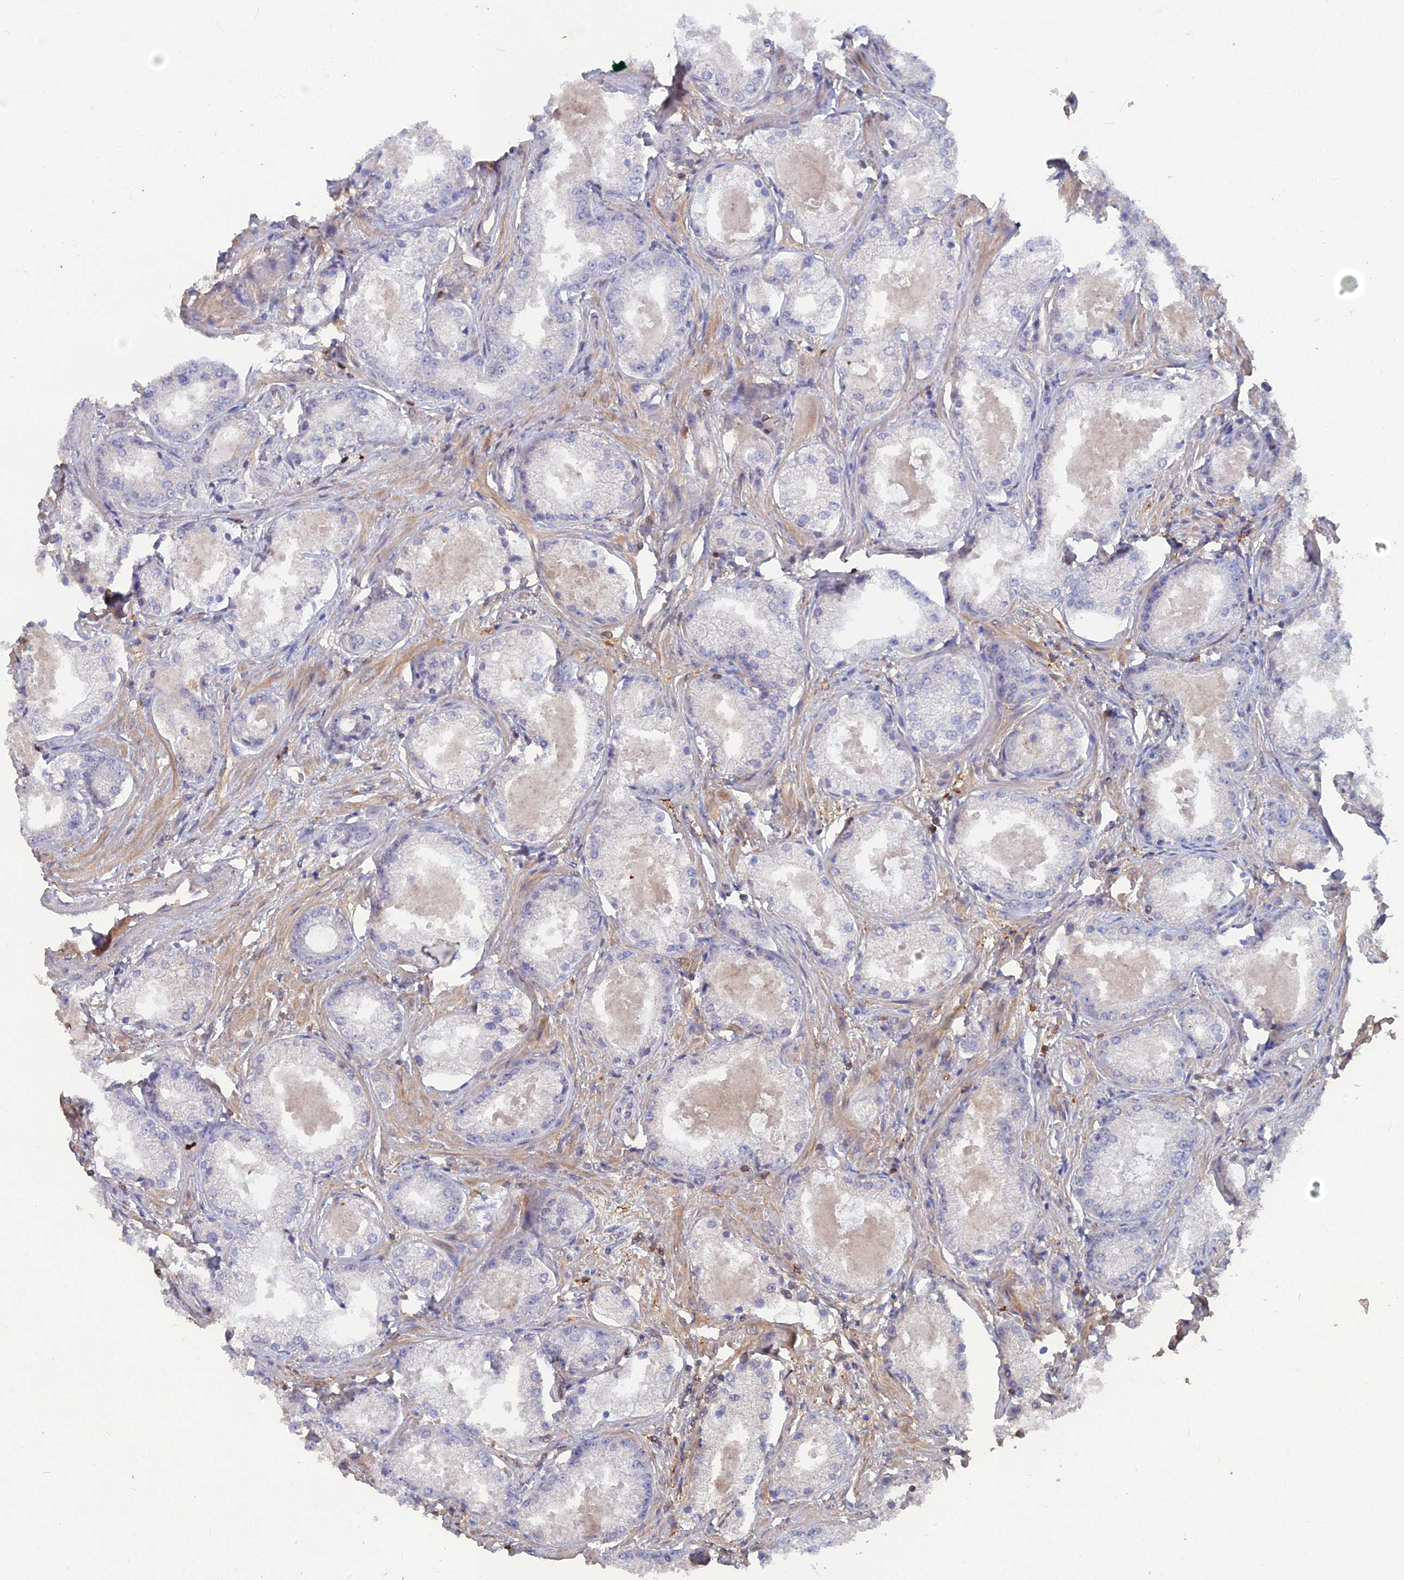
{"staining": {"intensity": "negative", "quantity": "none", "location": "none"}, "tissue": "prostate cancer", "cell_type": "Tumor cells", "image_type": "cancer", "snomed": [{"axis": "morphology", "description": "Adenocarcinoma, Low grade"}, {"axis": "topography", "description": "Prostate"}], "caption": "This is an IHC image of human prostate adenocarcinoma (low-grade). There is no expression in tumor cells.", "gene": "BLVRA", "patient": {"sex": "male", "age": 68}}